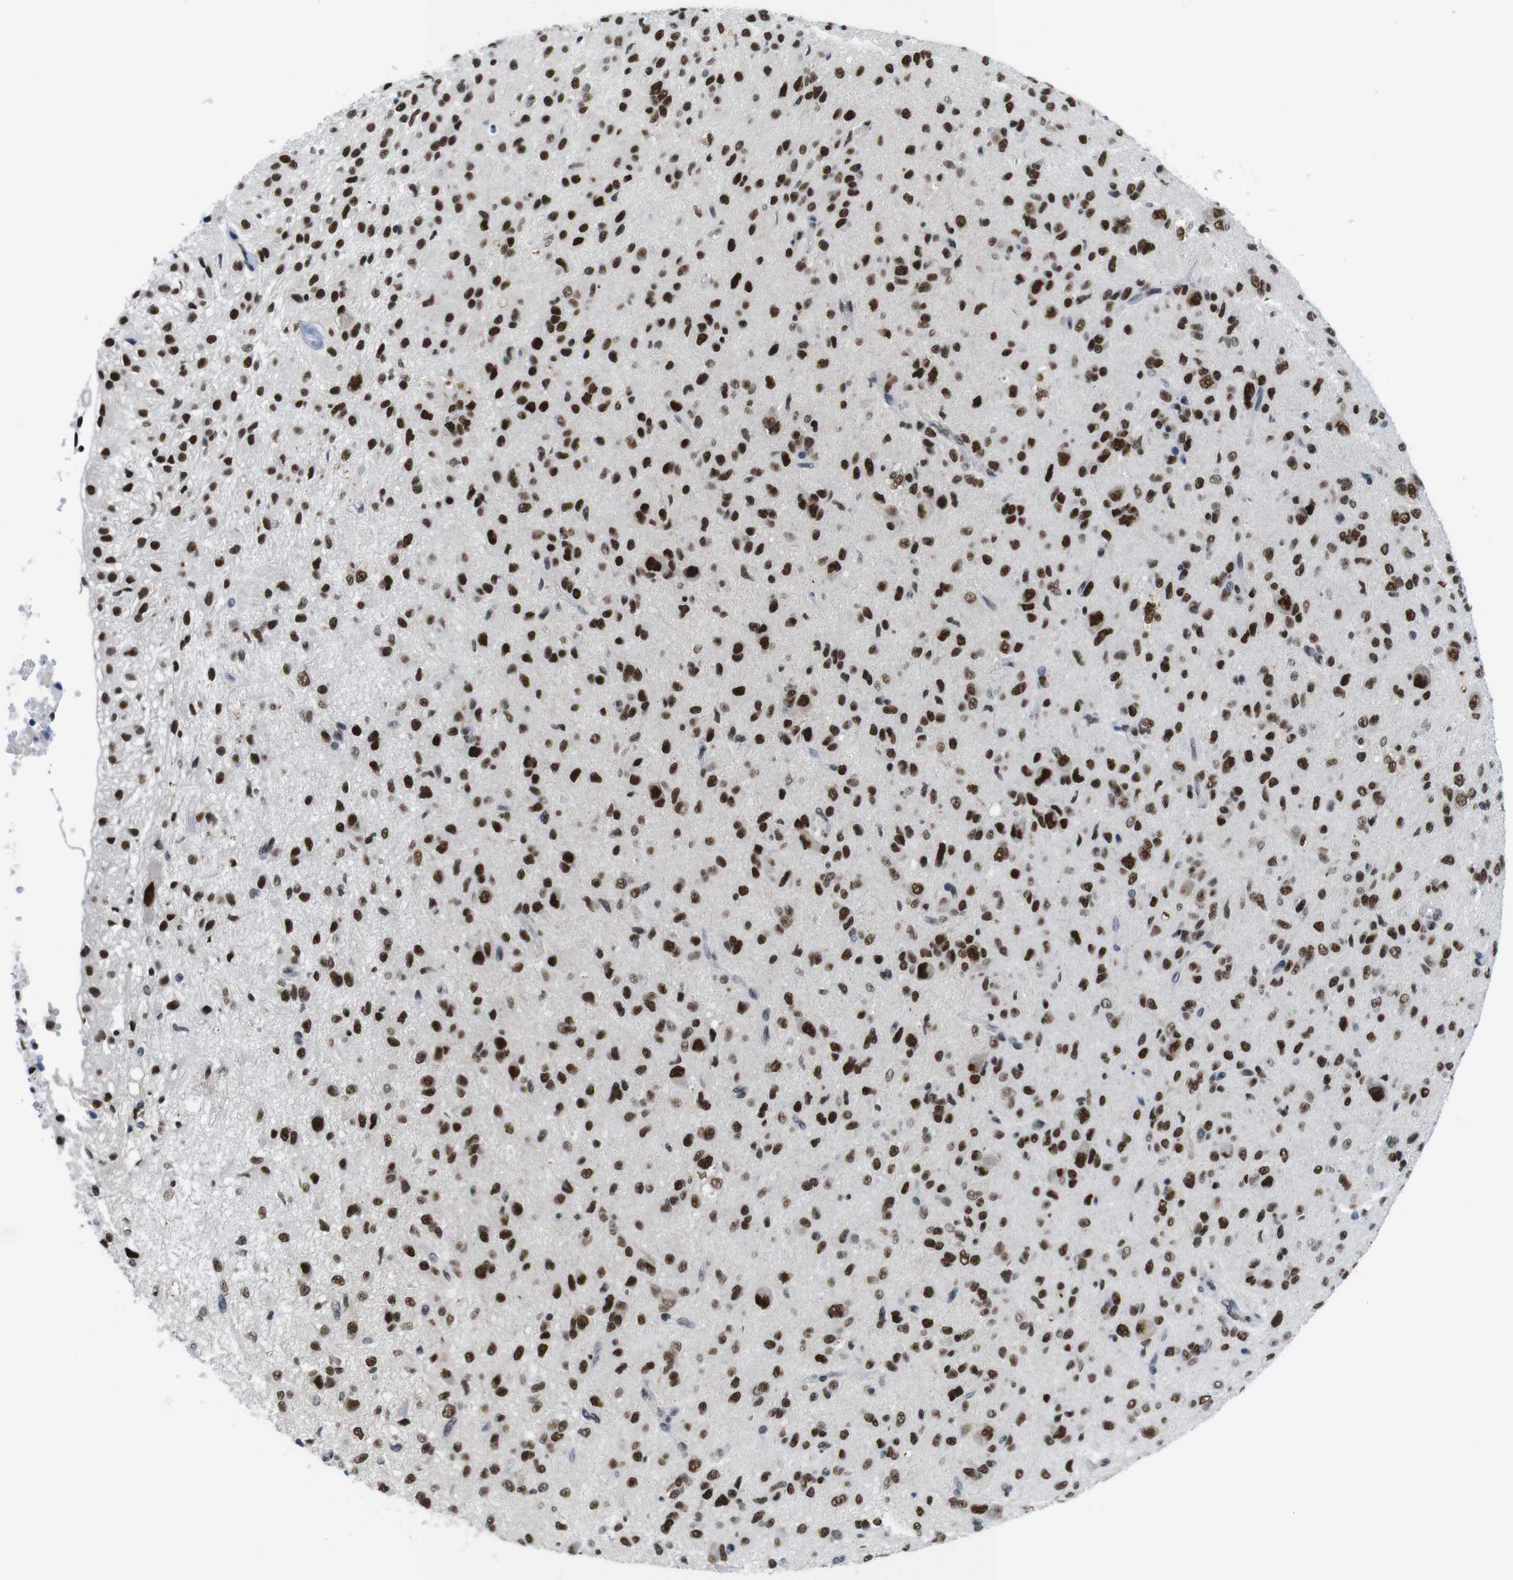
{"staining": {"intensity": "strong", "quantity": ">75%", "location": "nuclear"}, "tissue": "glioma", "cell_type": "Tumor cells", "image_type": "cancer", "snomed": [{"axis": "morphology", "description": "Glioma, malignant, High grade"}, {"axis": "topography", "description": "Brain"}], "caption": "Protein expression analysis of glioma exhibits strong nuclear staining in approximately >75% of tumor cells.", "gene": "PSME3", "patient": {"sex": "female", "age": 59}}